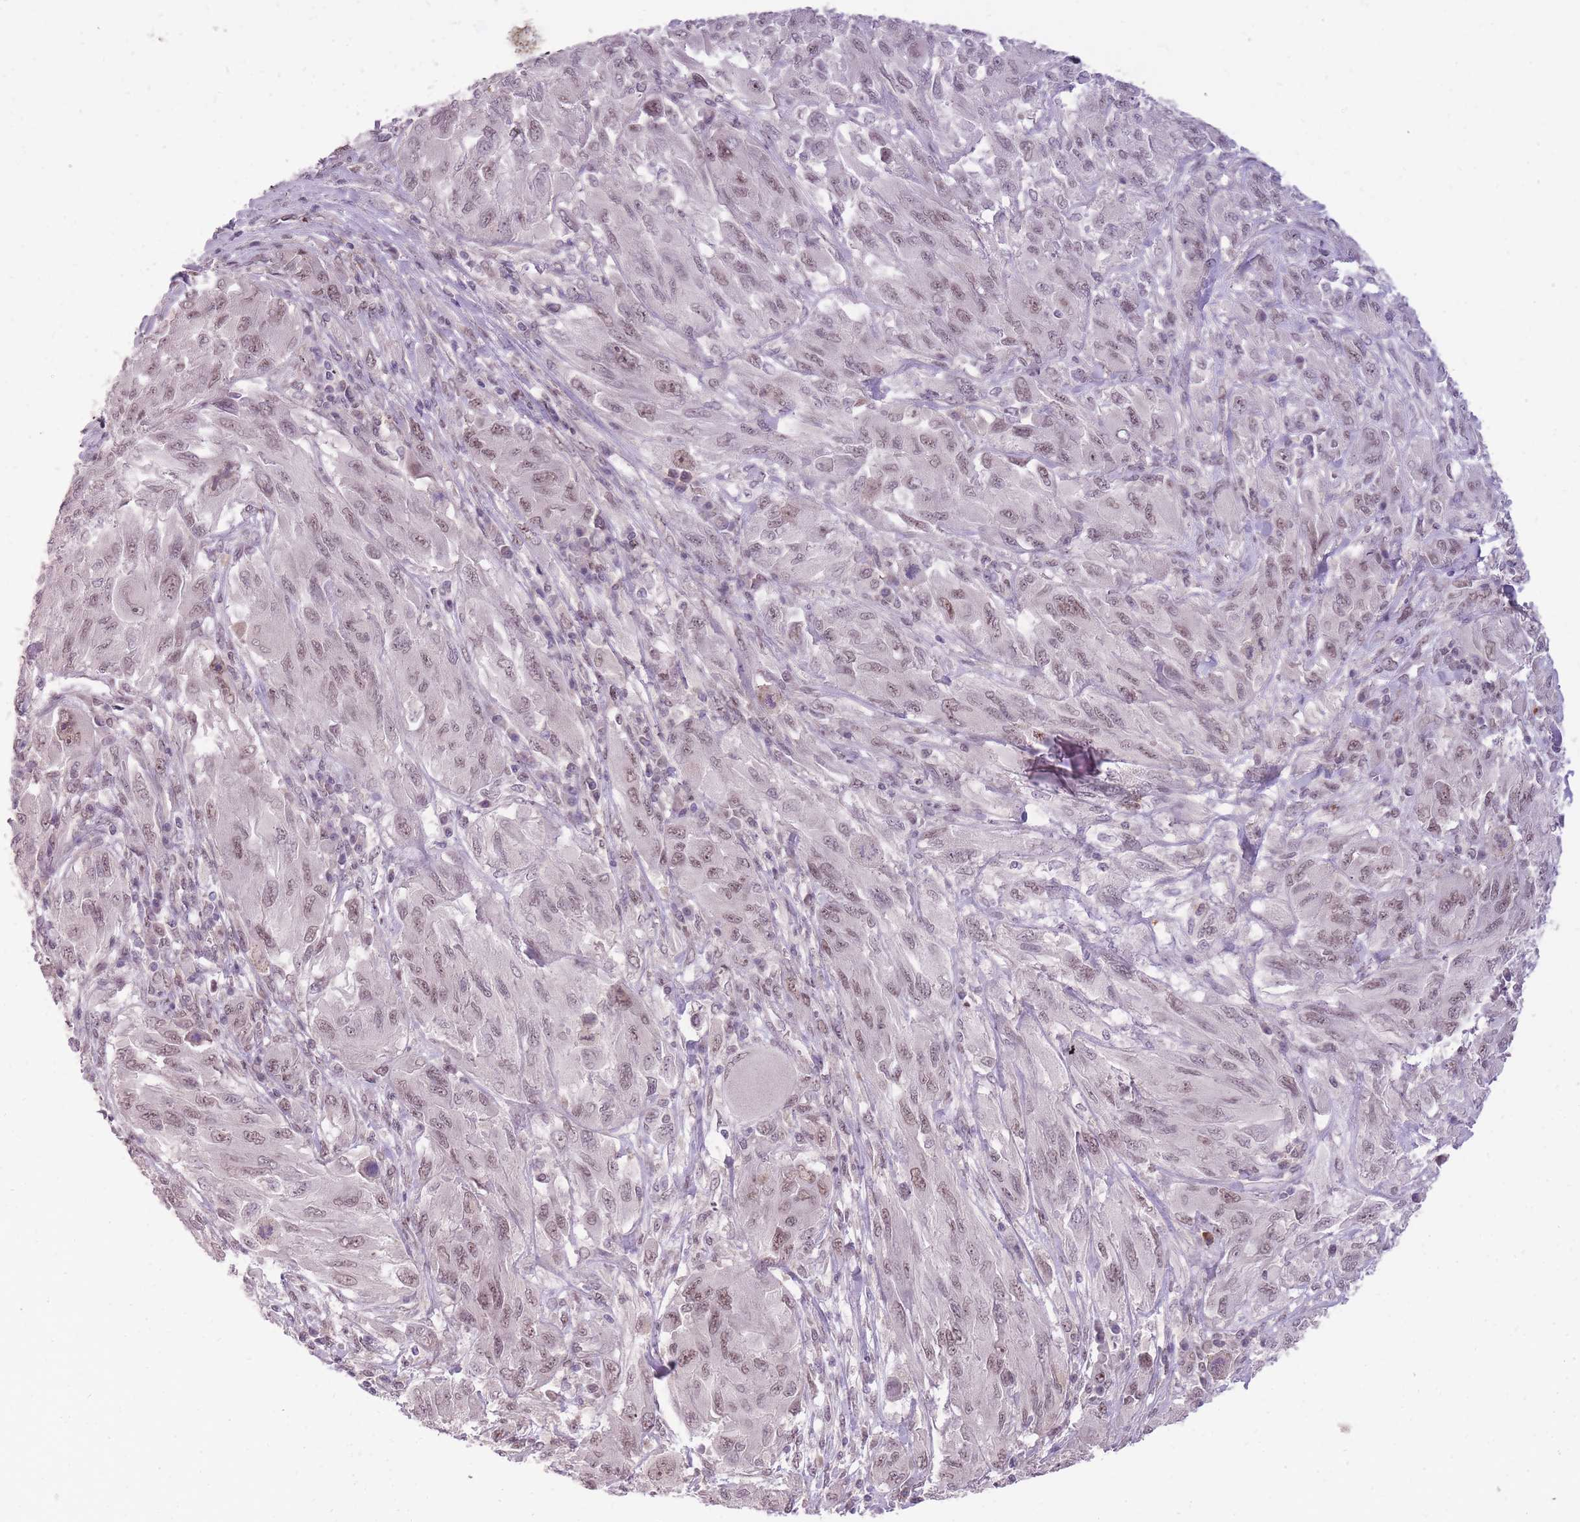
{"staining": {"intensity": "weak", "quantity": ">75%", "location": "nuclear"}, "tissue": "melanoma", "cell_type": "Tumor cells", "image_type": "cancer", "snomed": [{"axis": "morphology", "description": "Malignant melanoma, NOS"}, {"axis": "topography", "description": "Skin"}], "caption": "Melanoma stained for a protein (brown) demonstrates weak nuclear positive staining in approximately >75% of tumor cells.", "gene": "TIGD1", "patient": {"sex": "female", "age": 91}}